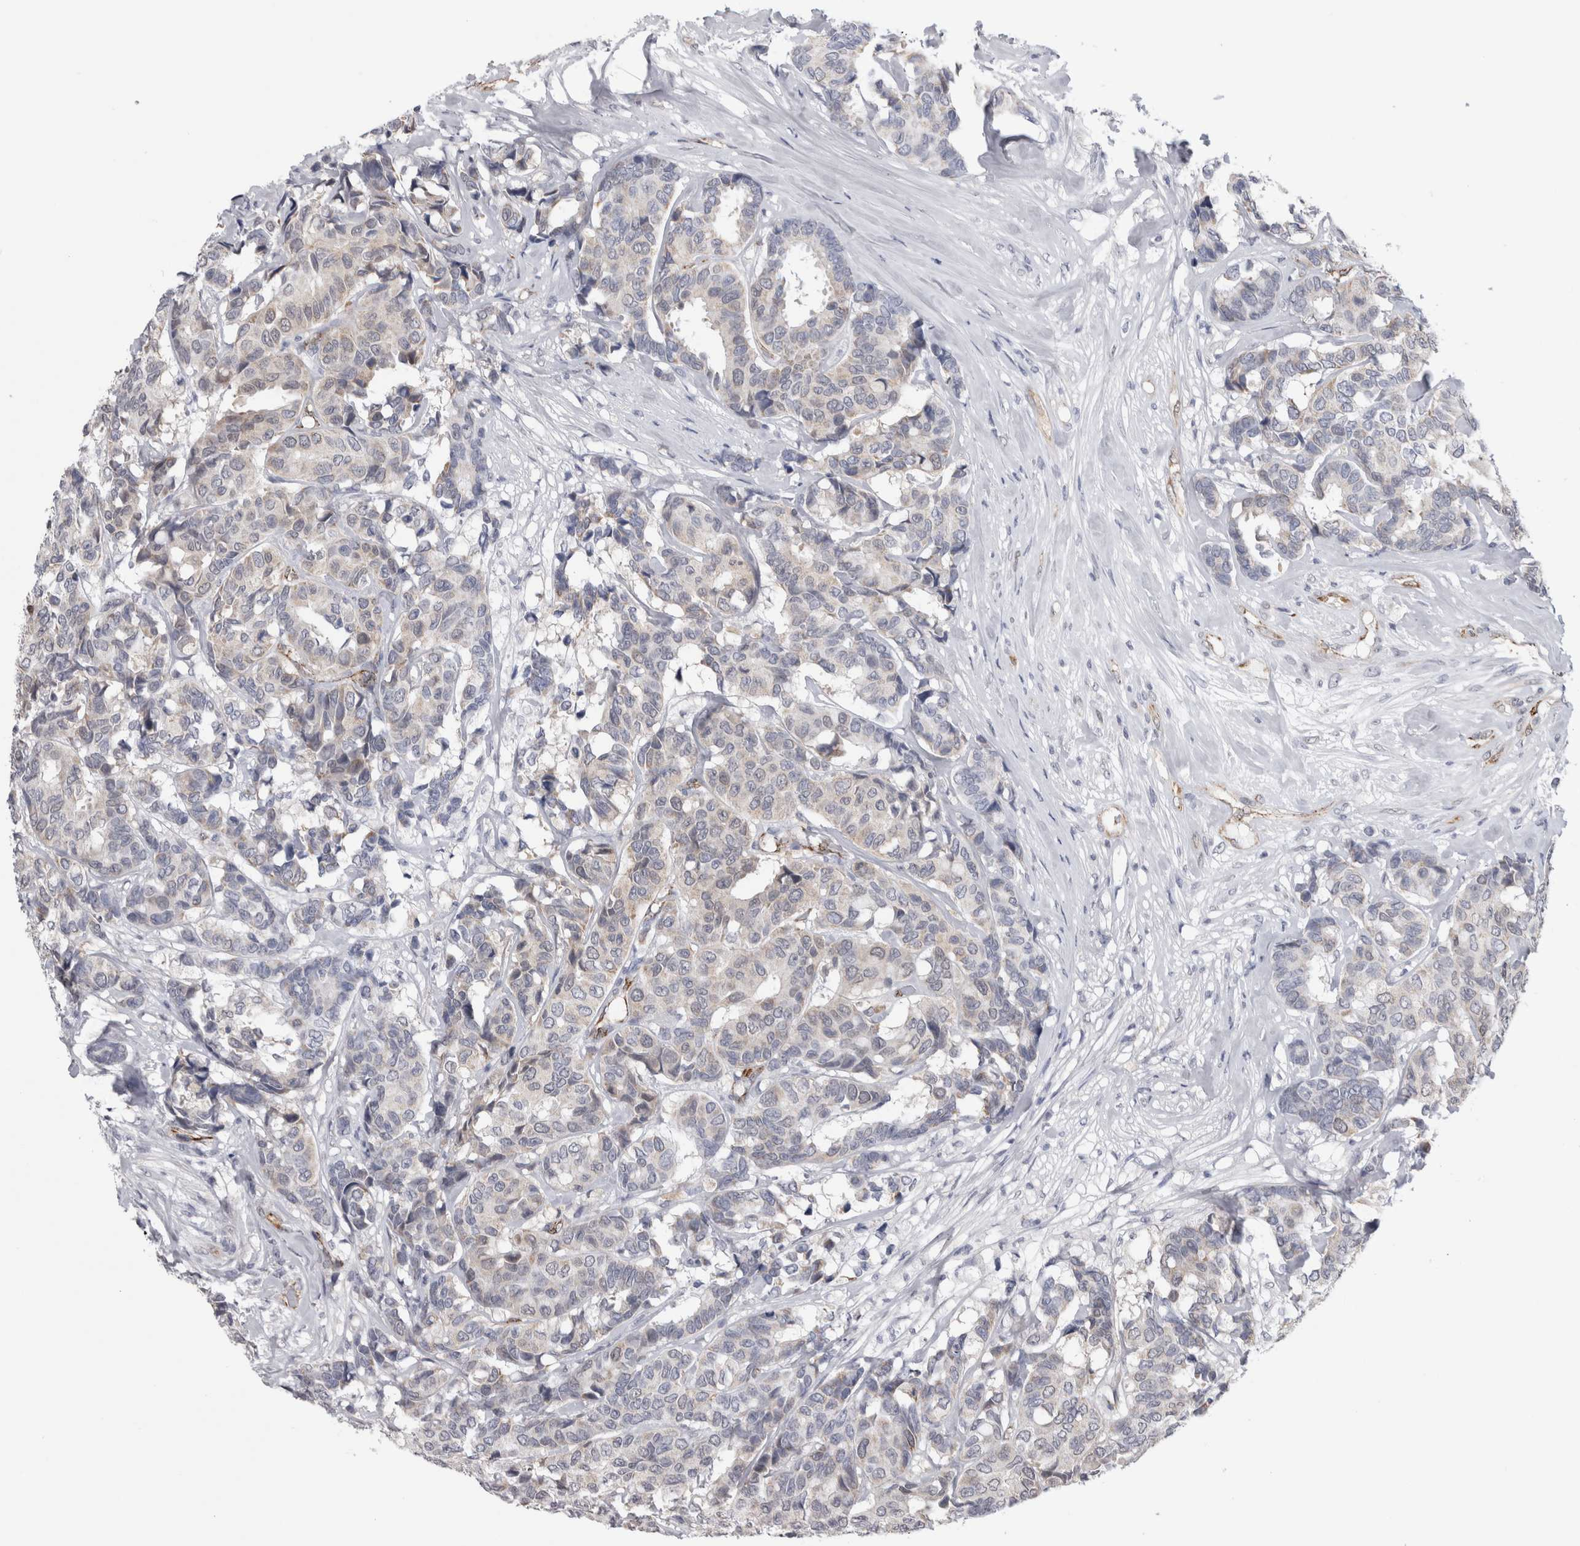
{"staining": {"intensity": "negative", "quantity": "none", "location": "none"}, "tissue": "breast cancer", "cell_type": "Tumor cells", "image_type": "cancer", "snomed": [{"axis": "morphology", "description": "Duct carcinoma"}, {"axis": "topography", "description": "Breast"}], "caption": "This is a photomicrograph of IHC staining of breast invasive ductal carcinoma, which shows no positivity in tumor cells.", "gene": "ACOT7", "patient": {"sex": "female", "age": 87}}